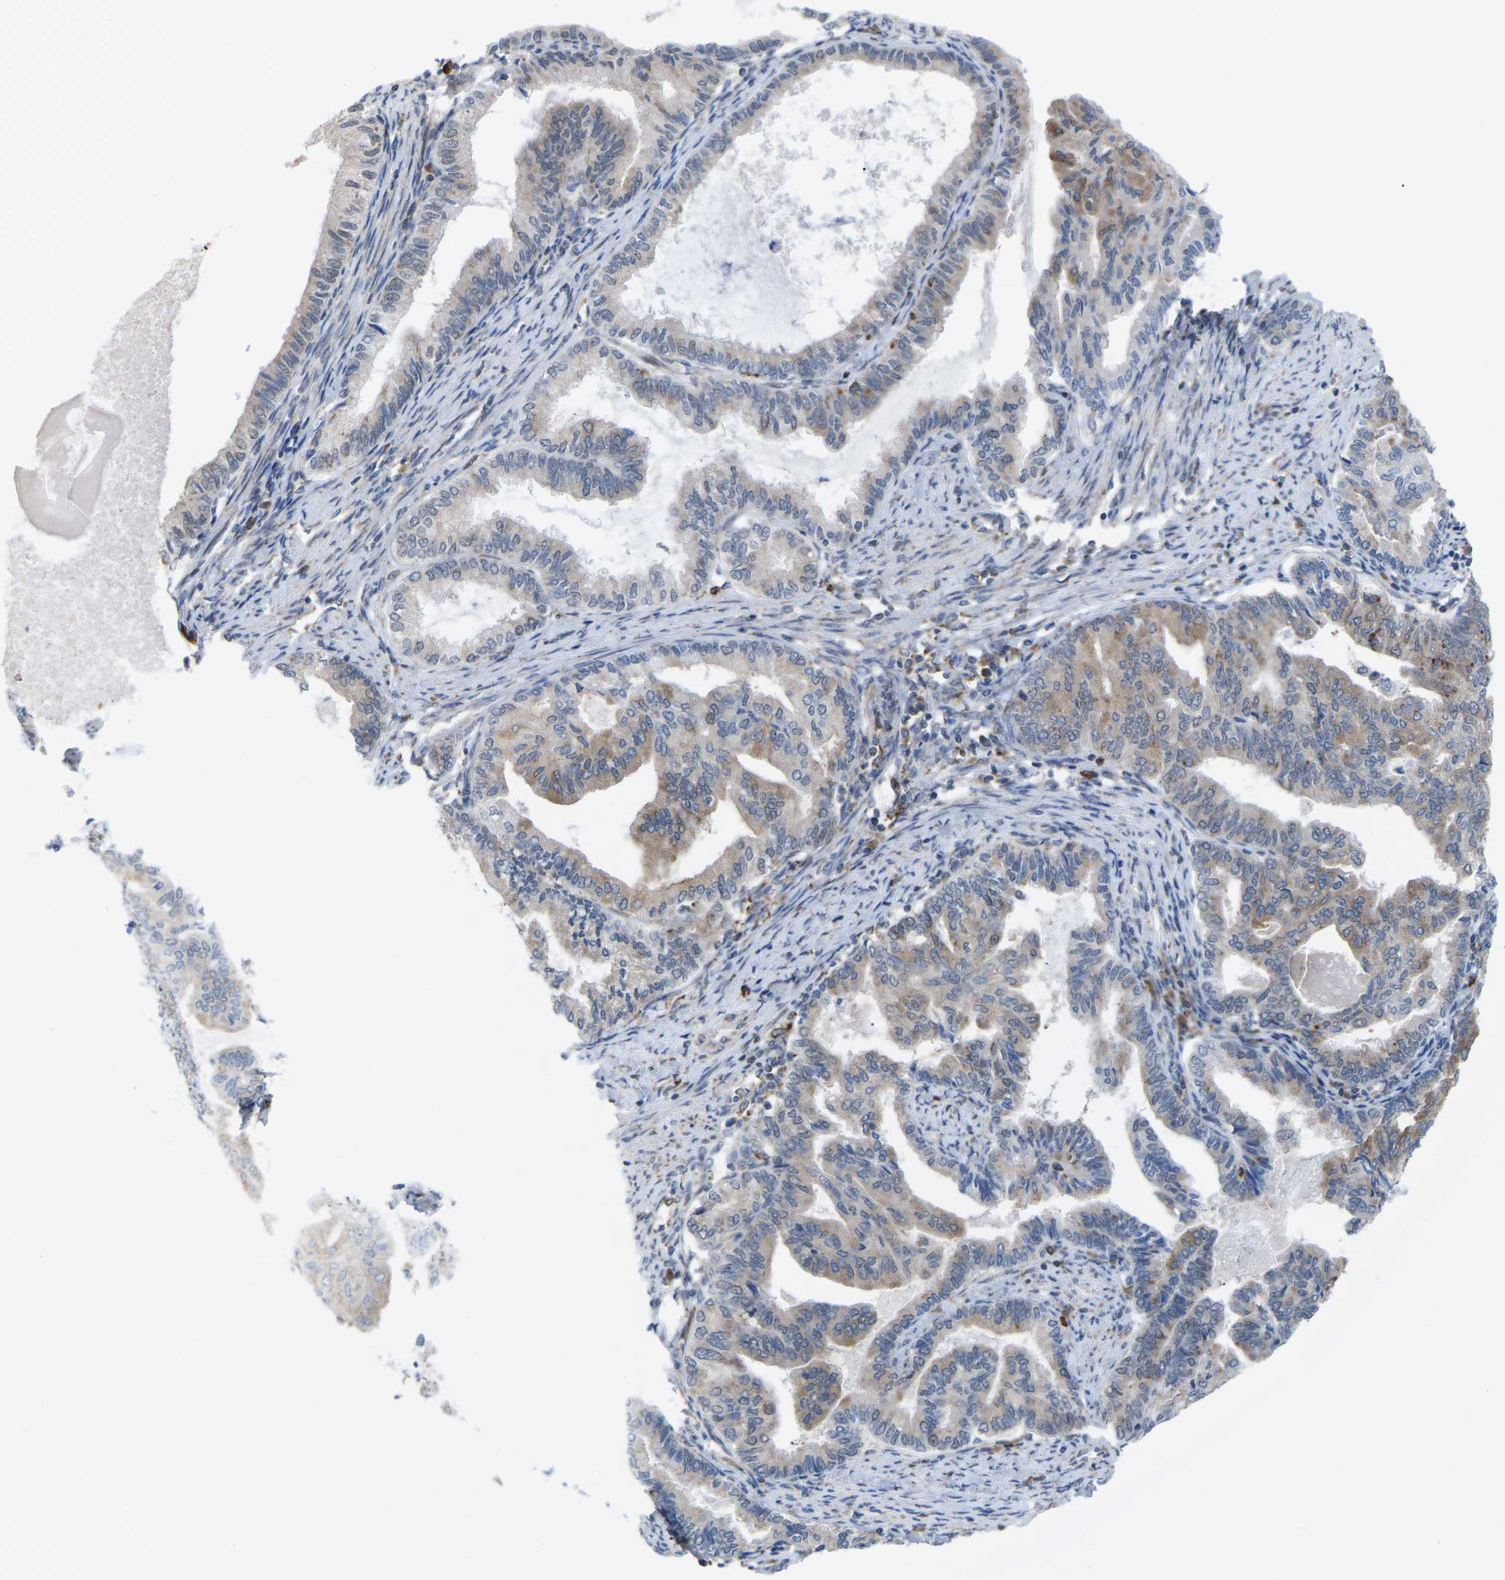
{"staining": {"intensity": "moderate", "quantity": "<25%", "location": "cytoplasmic/membranous"}, "tissue": "endometrial cancer", "cell_type": "Tumor cells", "image_type": "cancer", "snomed": [{"axis": "morphology", "description": "Adenocarcinoma, NOS"}, {"axis": "topography", "description": "Endometrium"}], "caption": "Protein staining by immunohistochemistry (IHC) demonstrates moderate cytoplasmic/membranous positivity in approximately <25% of tumor cells in adenocarcinoma (endometrial). The staining is performed using DAB brown chromogen to label protein expression. The nuclei are counter-stained blue using hematoxylin.", "gene": "PDZK1IP1", "patient": {"sex": "female", "age": 86}}